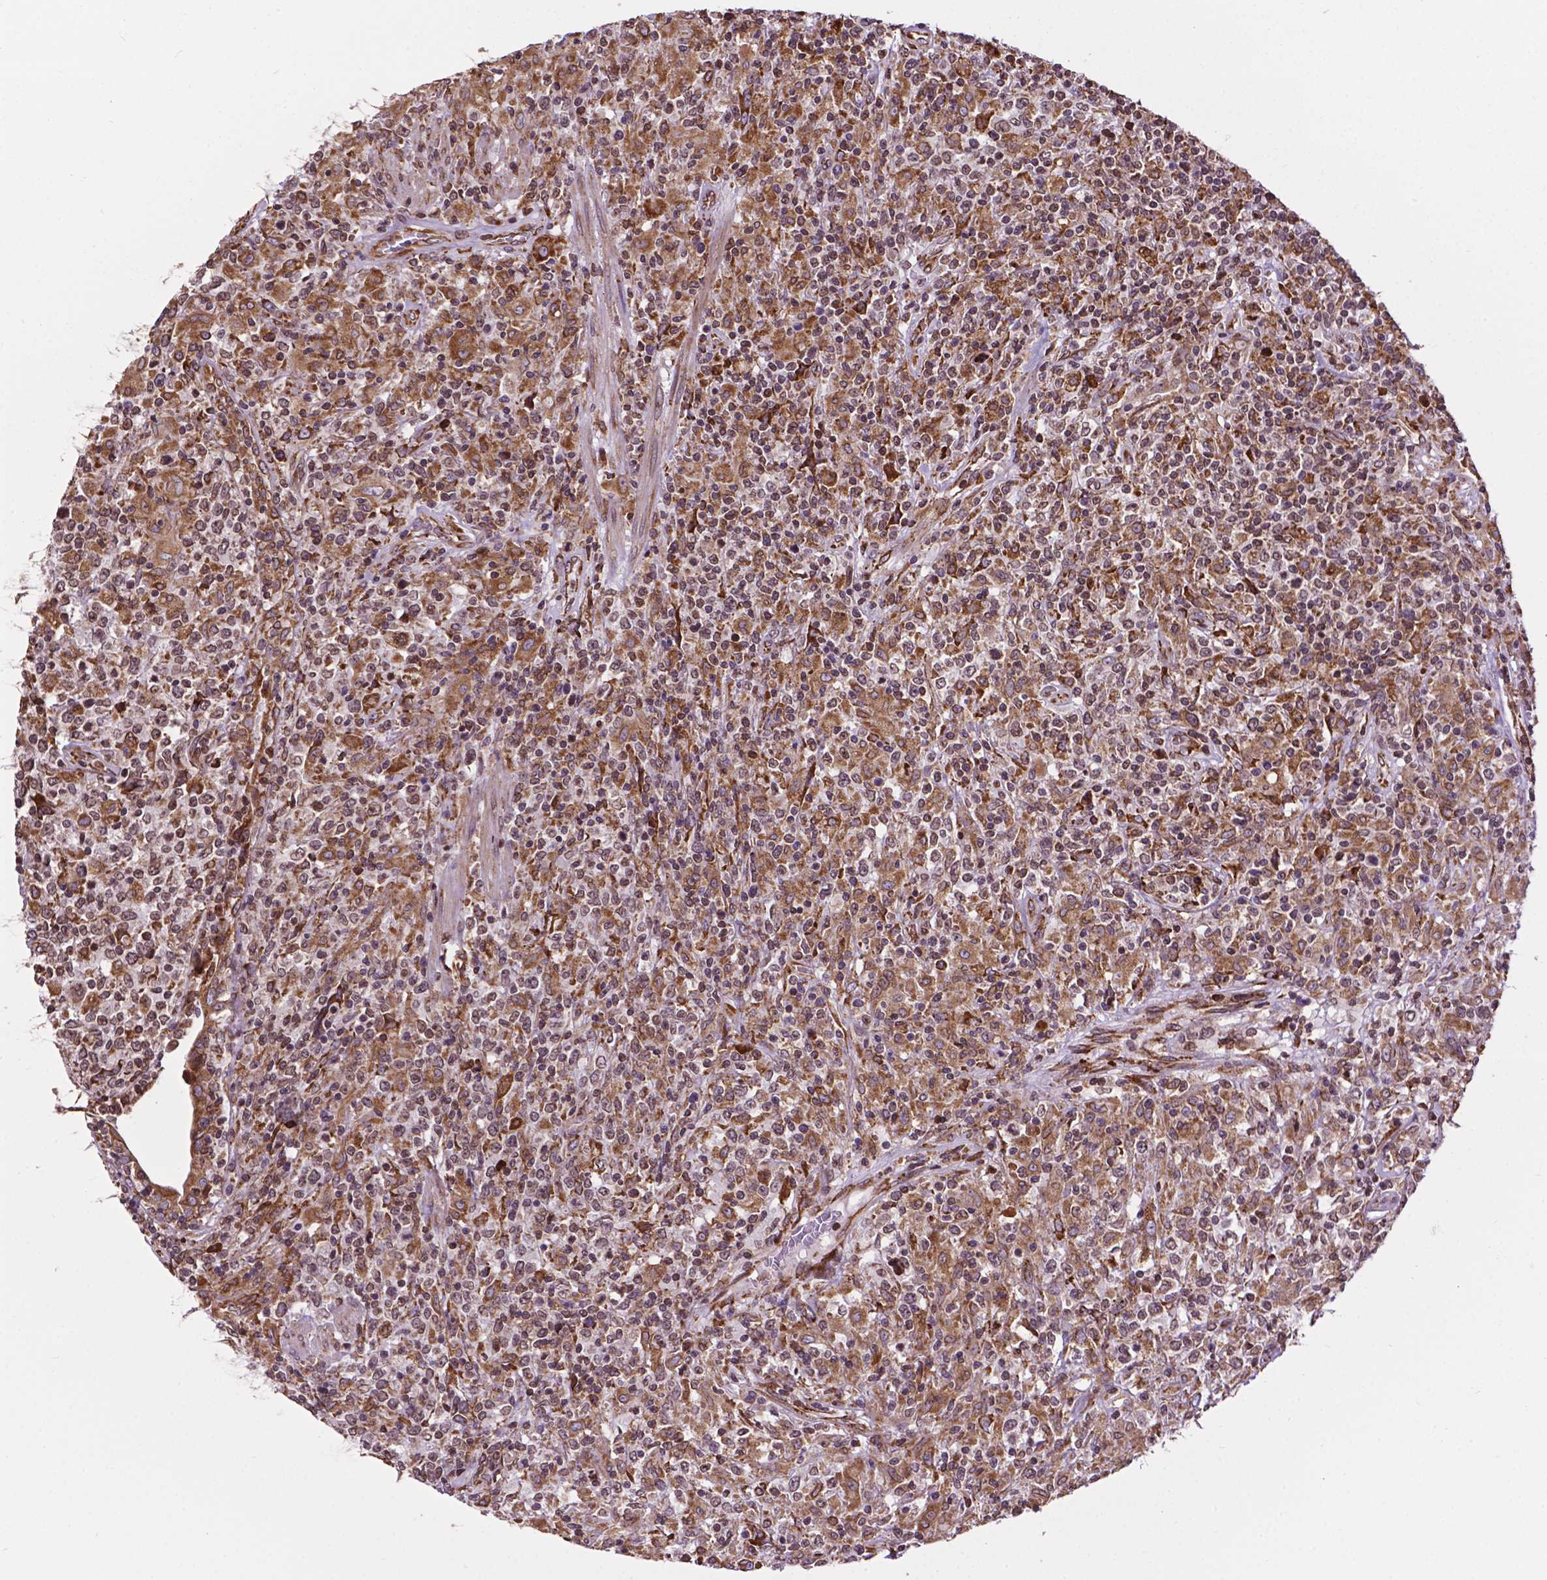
{"staining": {"intensity": "moderate", "quantity": "<25%", "location": "cytoplasmic/membranous"}, "tissue": "lymphoma", "cell_type": "Tumor cells", "image_type": "cancer", "snomed": [{"axis": "morphology", "description": "Malignant lymphoma, non-Hodgkin's type, High grade"}, {"axis": "topography", "description": "Lung"}], "caption": "This photomicrograph reveals immunohistochemistry (IHC) staining of human lymphoma, with low moderate cytoplasmic/membranous staining in about <25% of tumor cells.", "gene": "GANAB", "patient": {"sex": "male", "age": 79}}